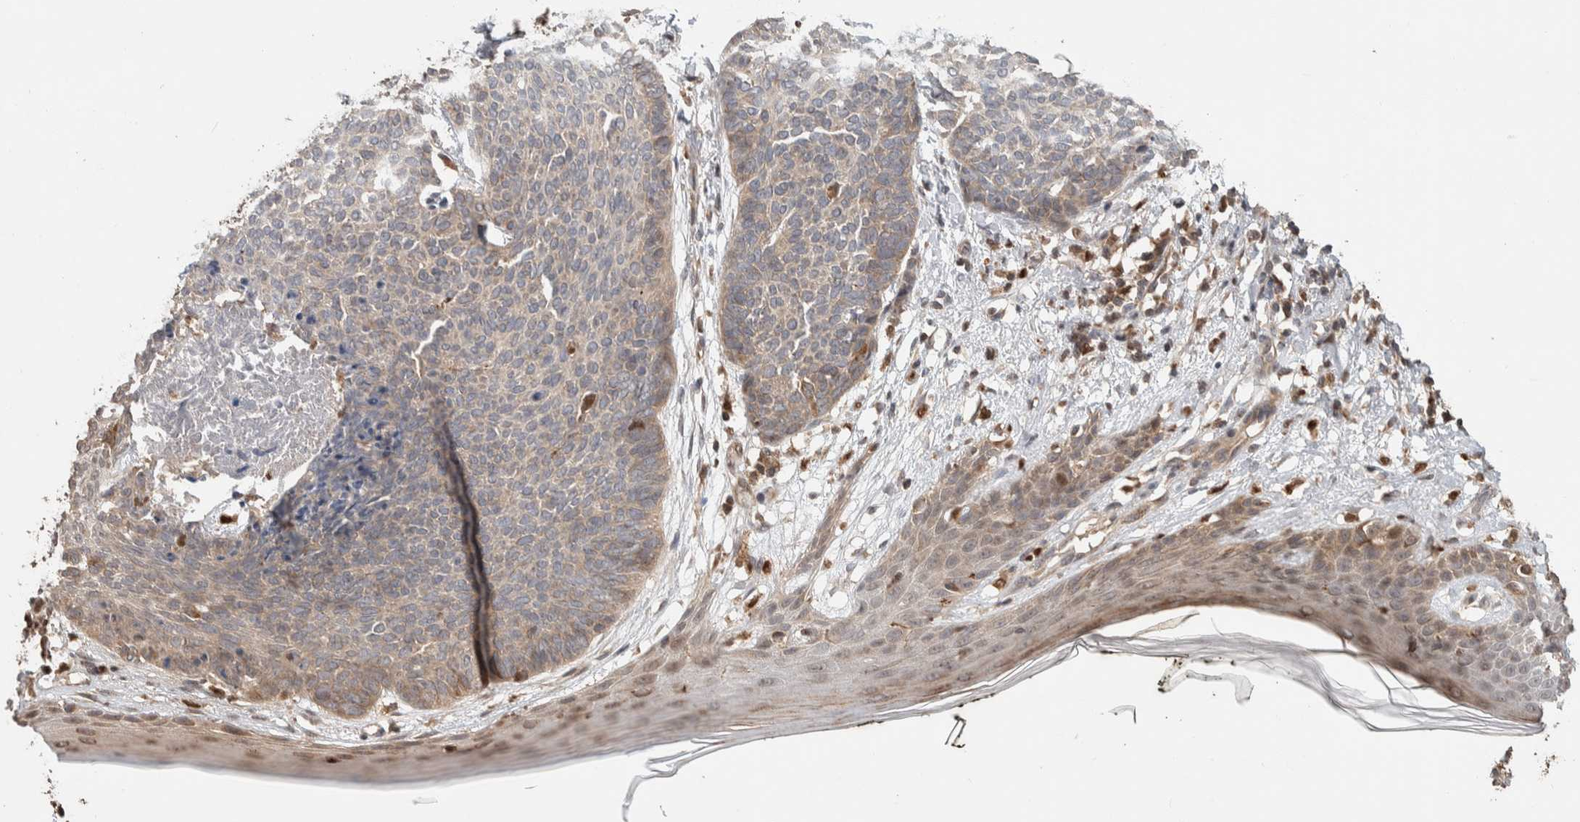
{"staining": {"intensity": "weak", "quantity": "25%-75%", "location": "cytoplasmic/membranous"}, "tissue": "skin cancer", "cell_type": "Tumor cells", "image_type": "cancer", "snomed": [{"axis": "morphology", "description": "Normal tissue, NOS"}, {"axis": "morphology", "description": "Basal cell carcinoma"}, {"axis": "topography", "description": "Skin"}], "caption": "Immunohistochemical staining of skin basal cell carcinoma reveals low levels of weak cytoplasmic/membranous protein expression in approximately 25%-75% of tumor cells.", "gene": "VPS53", "patient": {"sex": "male", "age": 50}}